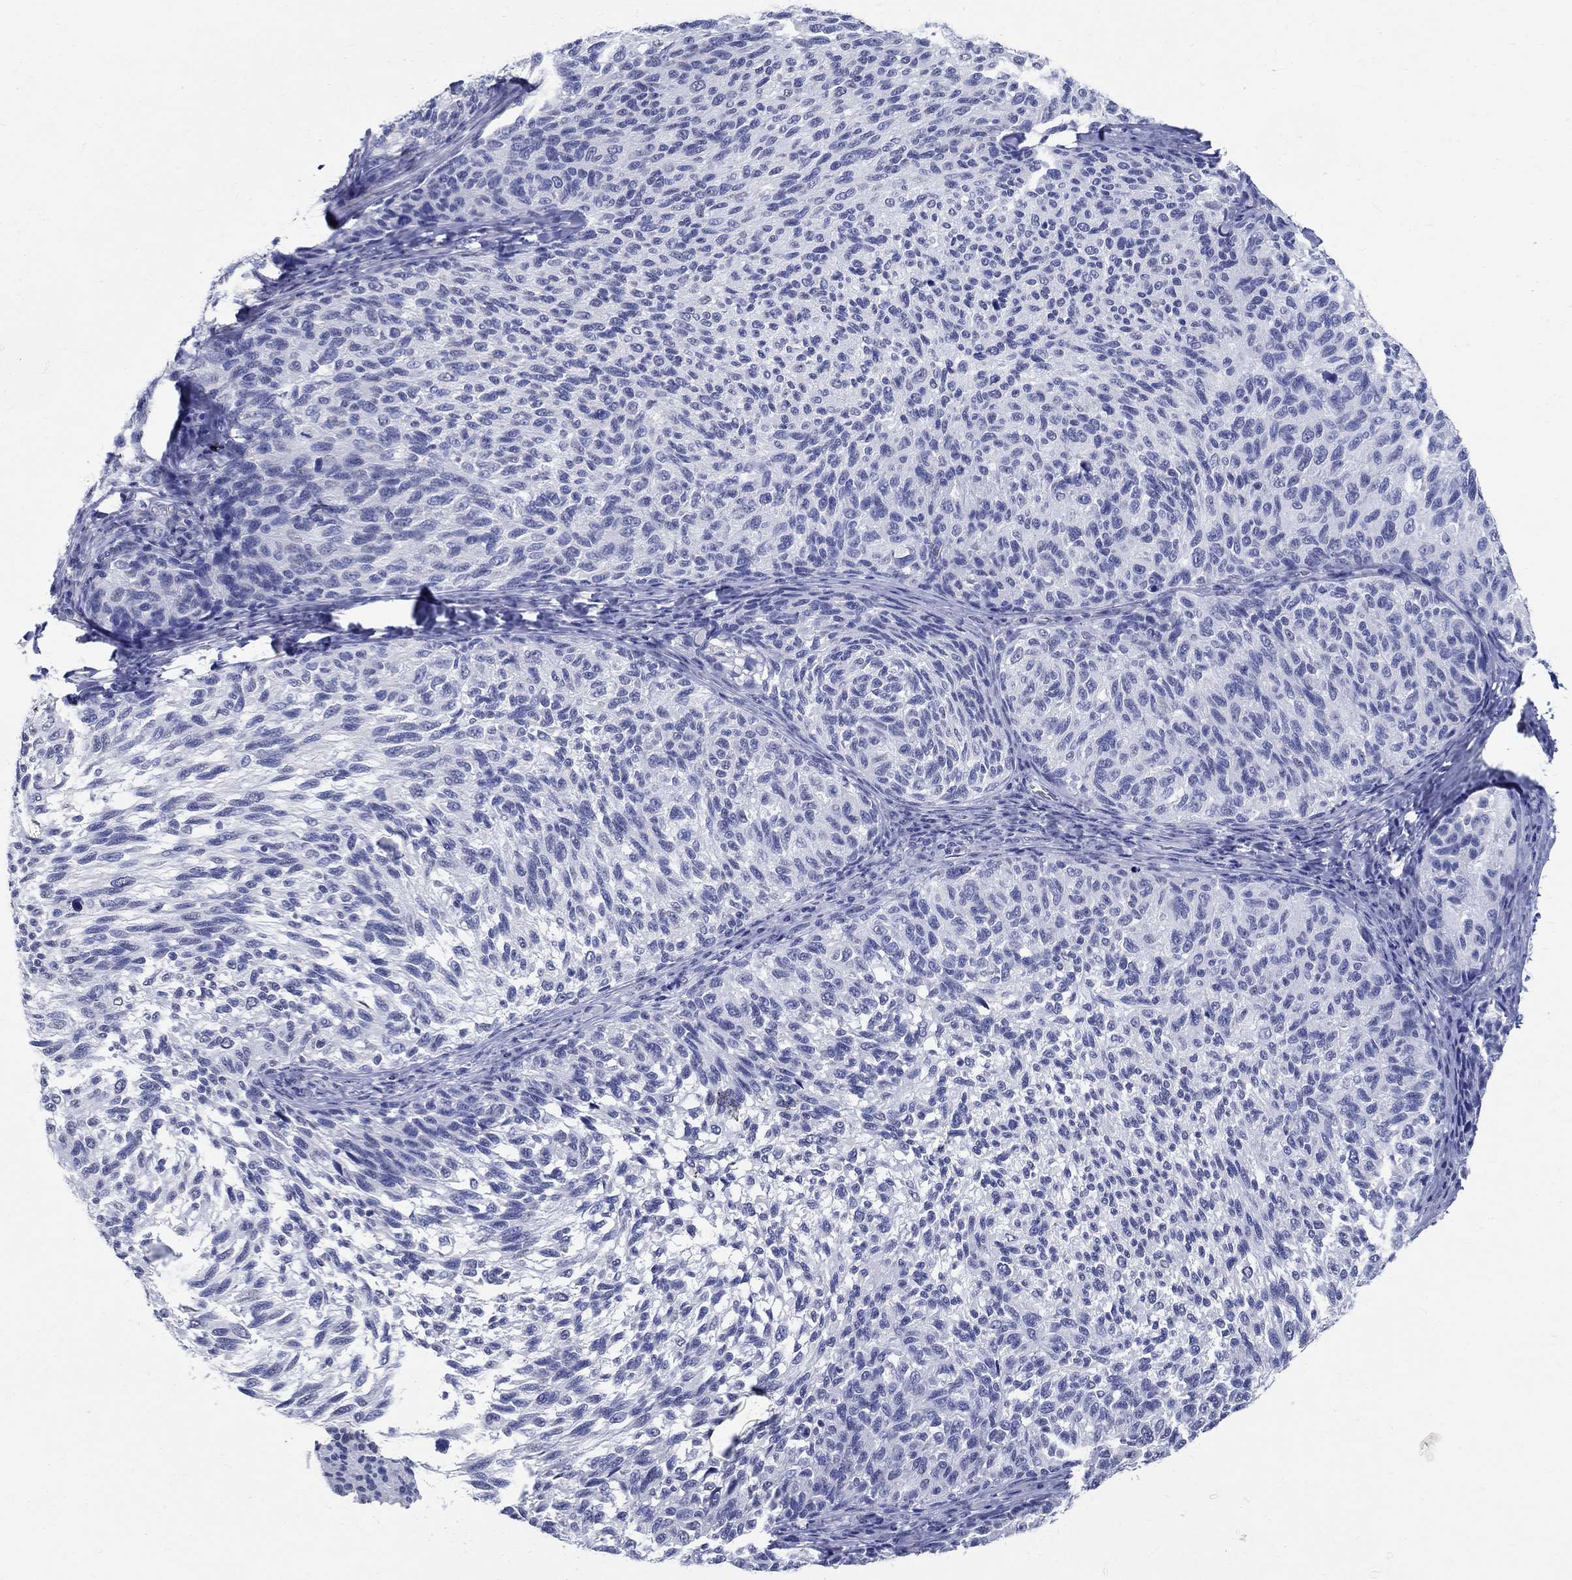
{"staining": {"intensity": "negative", "quantity": "none", "location": "none"}, "tissue": "melanoma", "cell_type": "Tumor cells", "image_type": "cancer", "snomed": [{"axis": "morphology", "description": "Malignant melanoma, NOS"}, {"axis": "topography", "description": "Skin"}], "caption": "Immunohistochemistry (IHC) micrograph of neoplastic tissue: human malignant melanoma stained with DAB displays no significant protein positivity in tumor cells. Brightfield microscopy of IHC stained with DAB (3,3'-diaminobenzidine) (brown) and hematoxylin (blue), captured at high magnification.", "gene": "TSPAN16", "patient": {"sex": "female", "age": 73}}